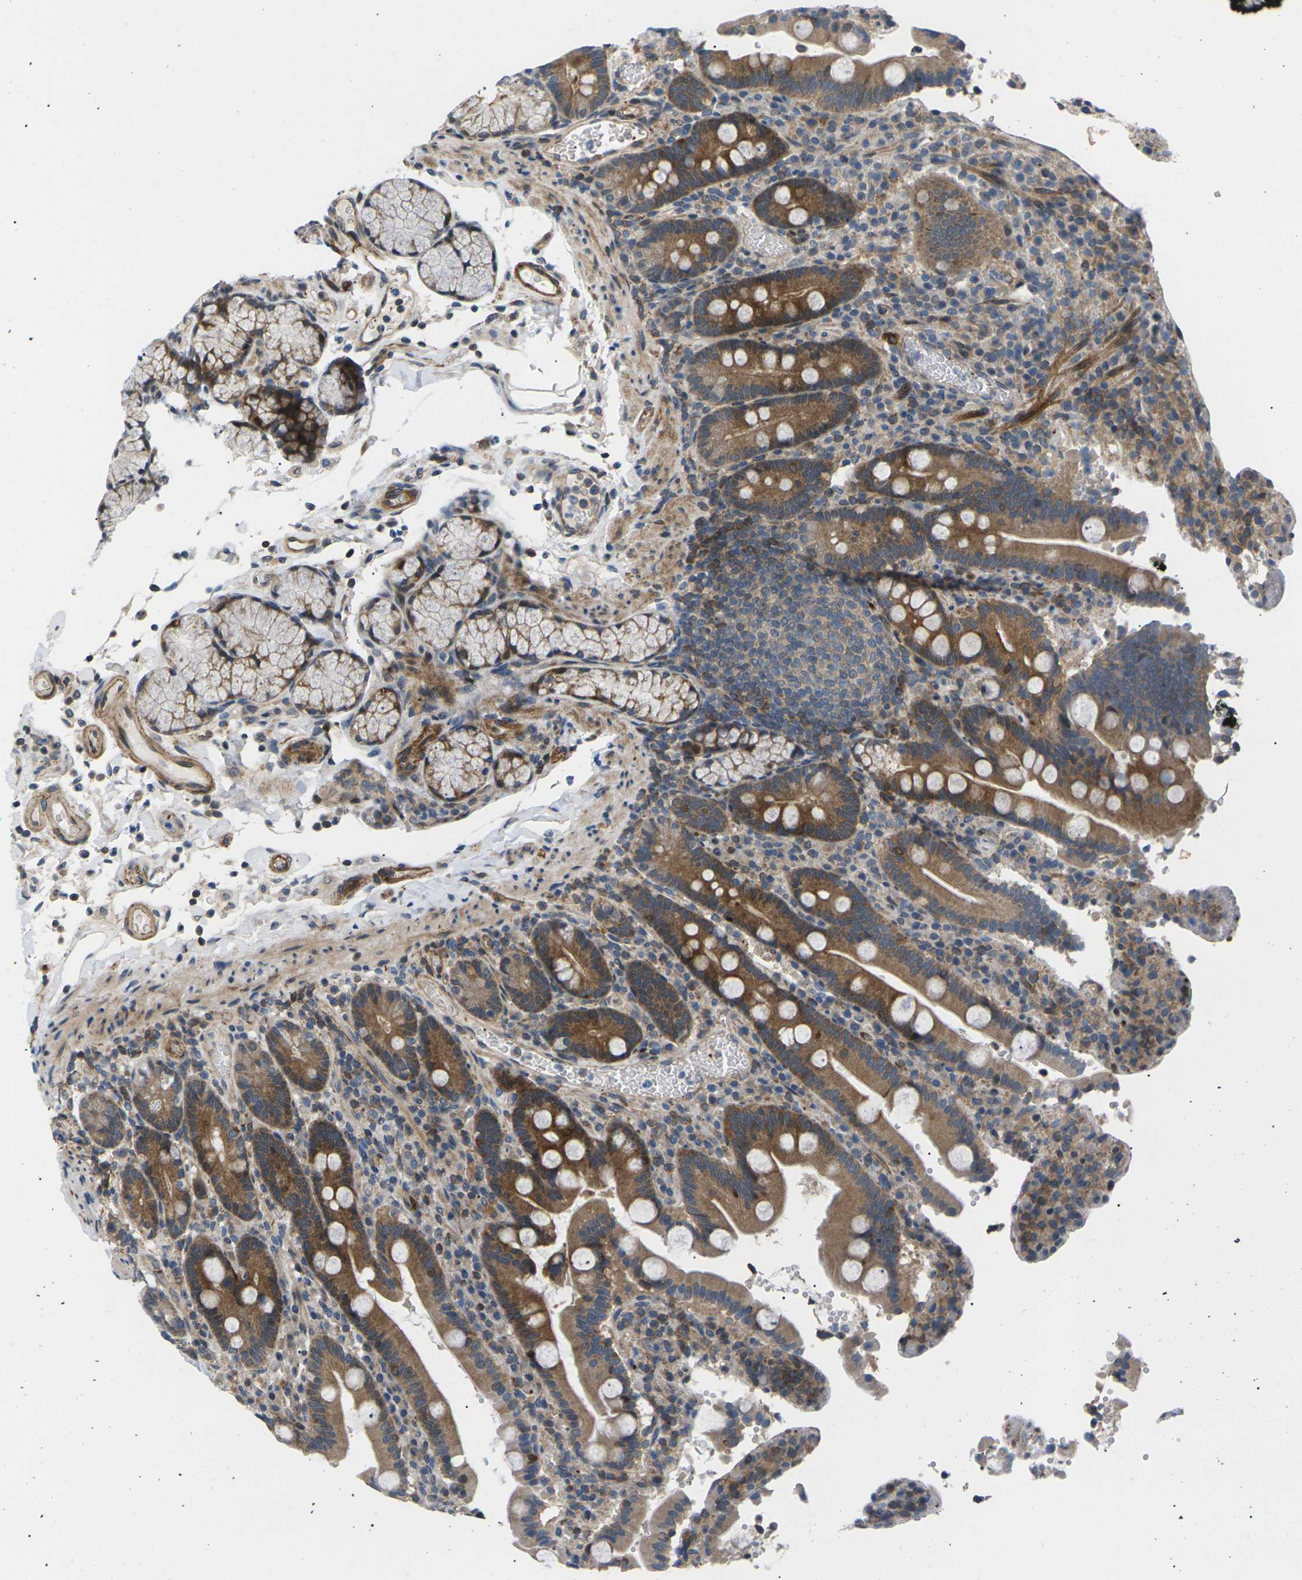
{"staining": {"intensity": "strong", "quantity": ">75%", "location": "cytoplasmic/membranous"}, "tissue": "duodenum", "cell_type": "Glandular cells", "image_type": "normal", "snomed": [{"axis": "morphology", "description": "Normal tissue, NOS"}, {"axis": "topography", "description": "Small intestine, NOS"}], "caption": "Brown immunohistochemical staining in unremarkable duodenum demonstrates strong cytoplasmic/membranous expression in about >75% of glandular cells. The protein of interest is shown in brown color, while the nuclei are stained blue.", "gene": "RPS6KA3", "patient": {"sex": "female", "age": 71}}